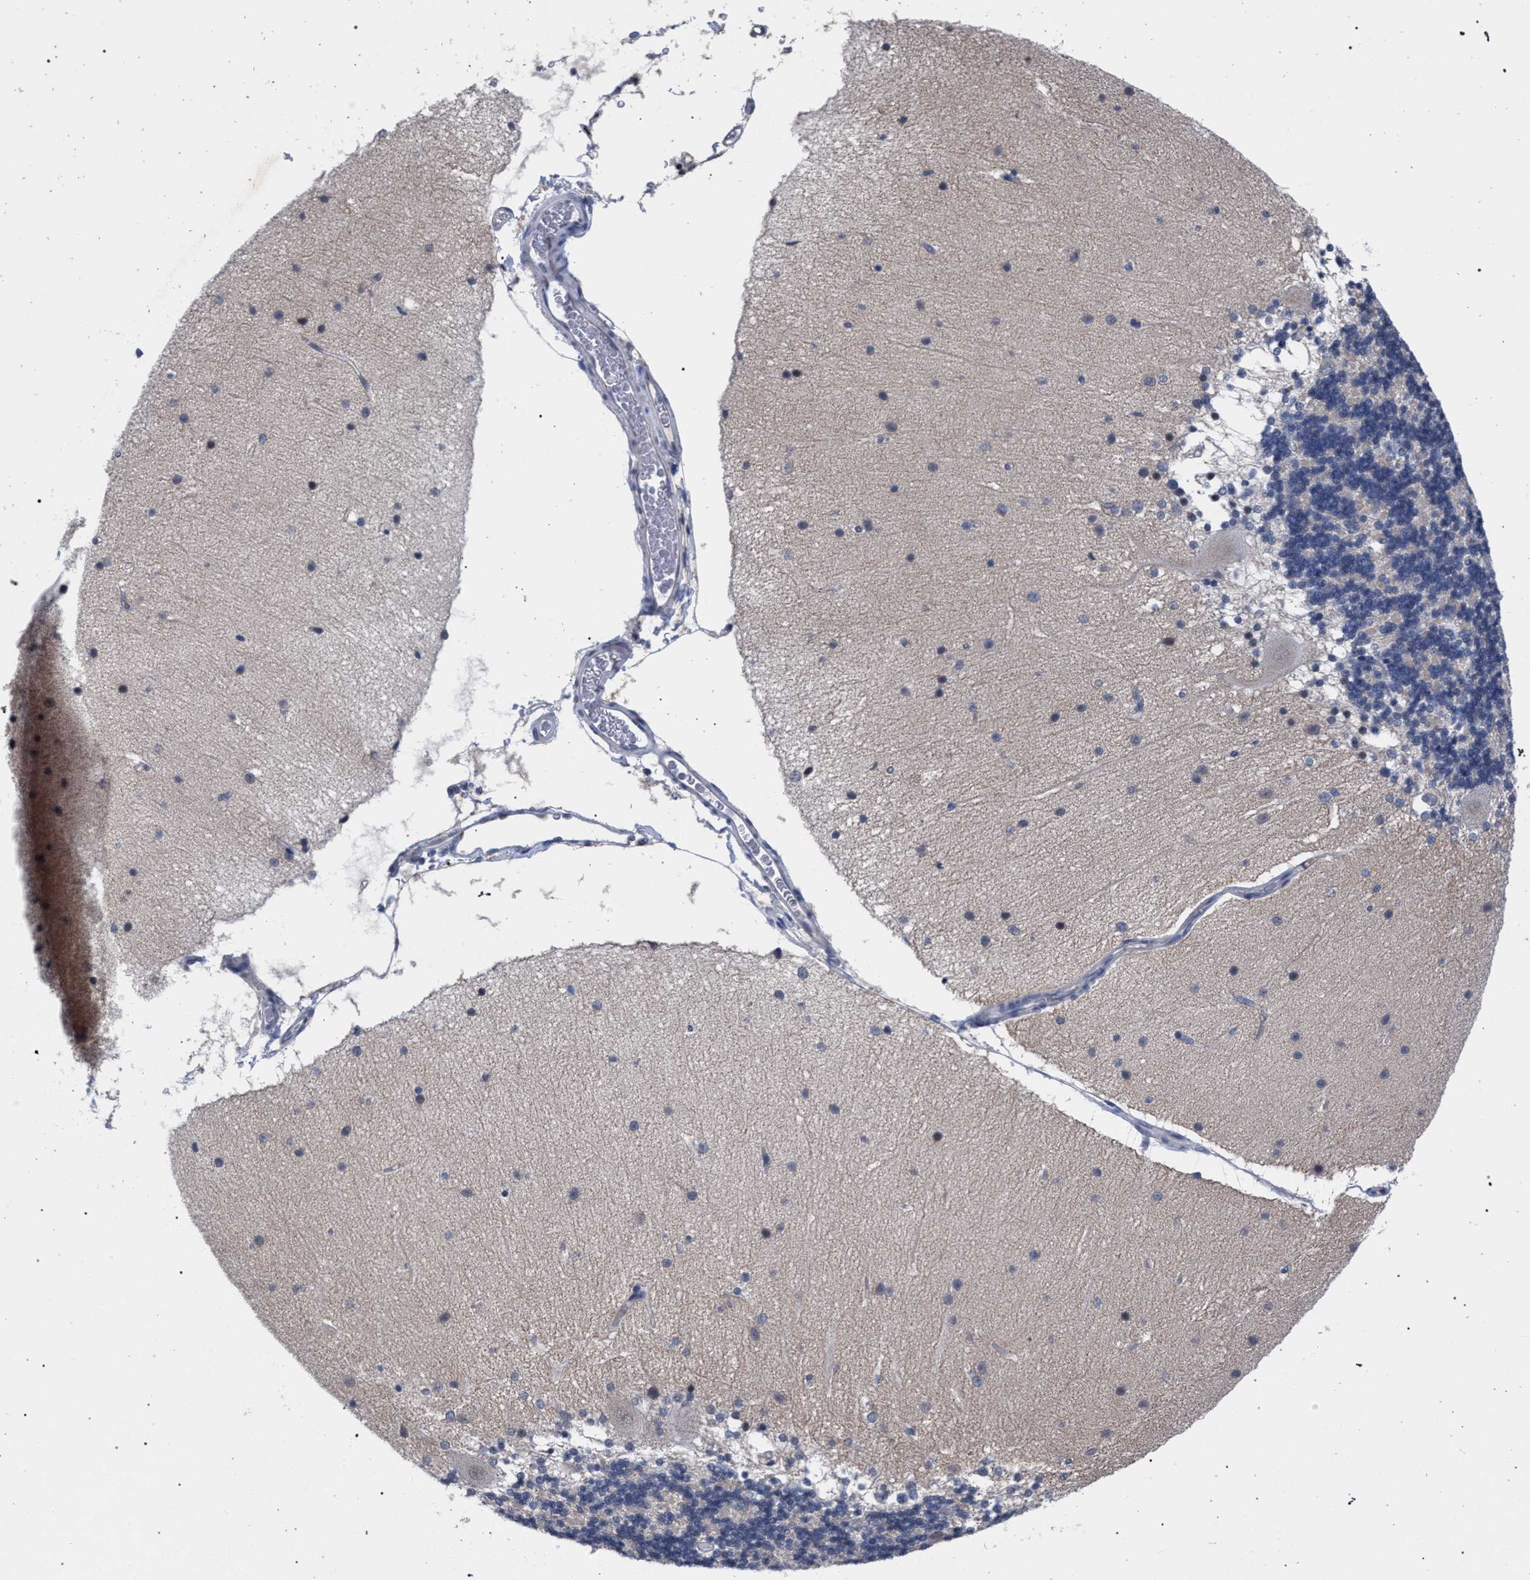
{"staining": {"intensity": "negative", "quantity": "none", "location": "none"}, "tissue": "cerebellum", "cell_type": "Cells in granular layer", "image_type": "normal", "snomed": [{"axis": "morphology", "description": "Normal tissue, NOS"}, {"axis": "topography", "description": "Cerebellum"}], "caption": "Immunohistochemistry of benign cerebellum displays no staining in cells in granular layer. (DAB (3,3'-diaminobenzidine) immunohistochemistry (IHC) with hematoxylin counter stain).", "gene": "GOLGA2", "patient": {"sex": "female", "age": 54}}